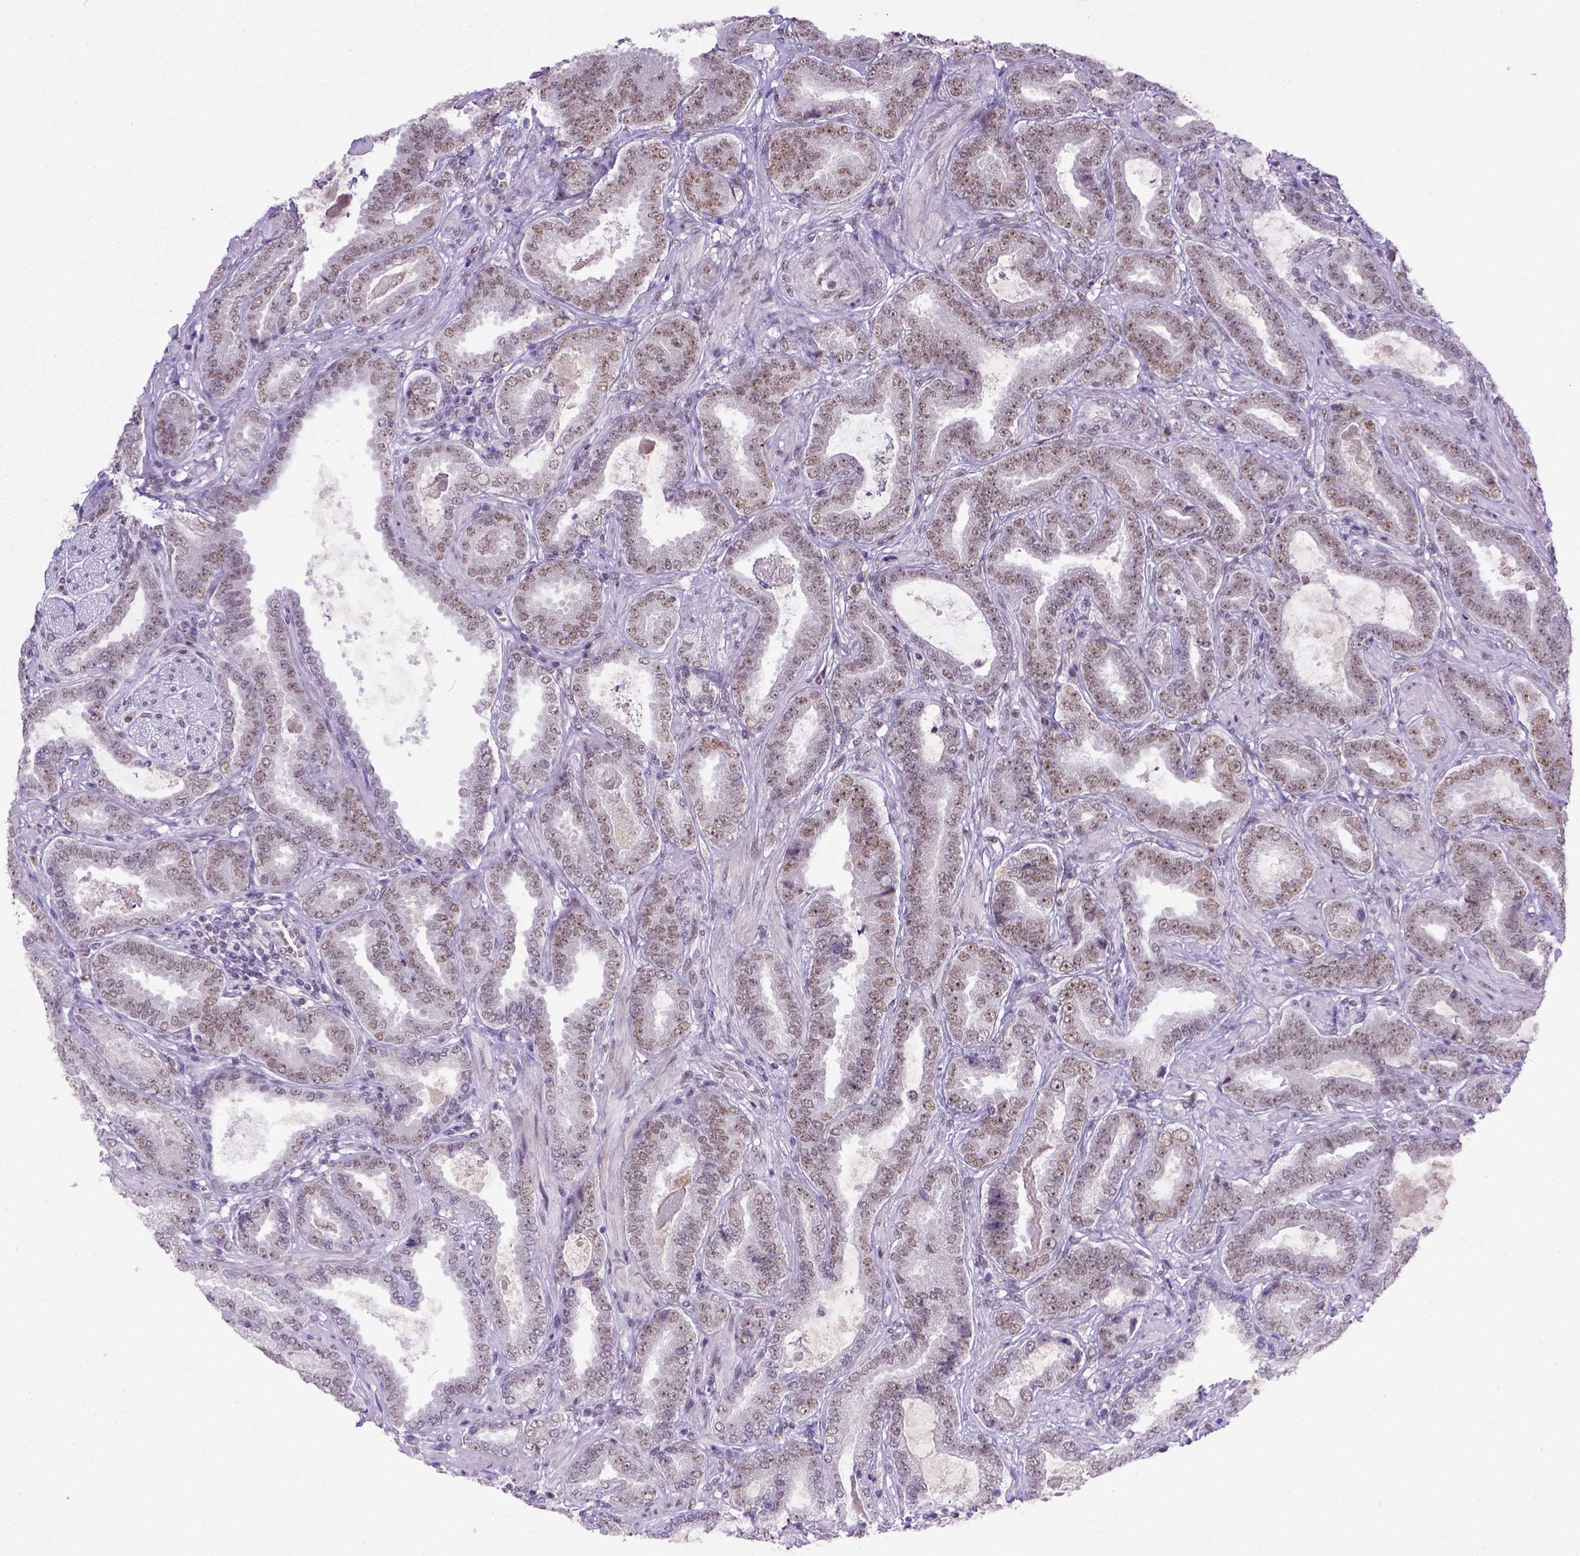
{"staining": {"intensity": "moderate", "quantity": ">75%", "location": "nuclear"}, "tissue": "prostate cancer", "cell_type": "Tumor cells", "image_type": "cancer", "snomed": [{"axis": "morphology", "description": "Adenocarcinoma, NOS"}, {"axis": "topography", "description": "Prostate"}], "caption": "There is medium levels of moderate nuclear positivity in tumor cells of prostate adenocarcinoma, as demonstrated by immunohistochemical staining (brown color).", "gene": "ERCC1", "patient": {"sex": "male", "age": 64}}